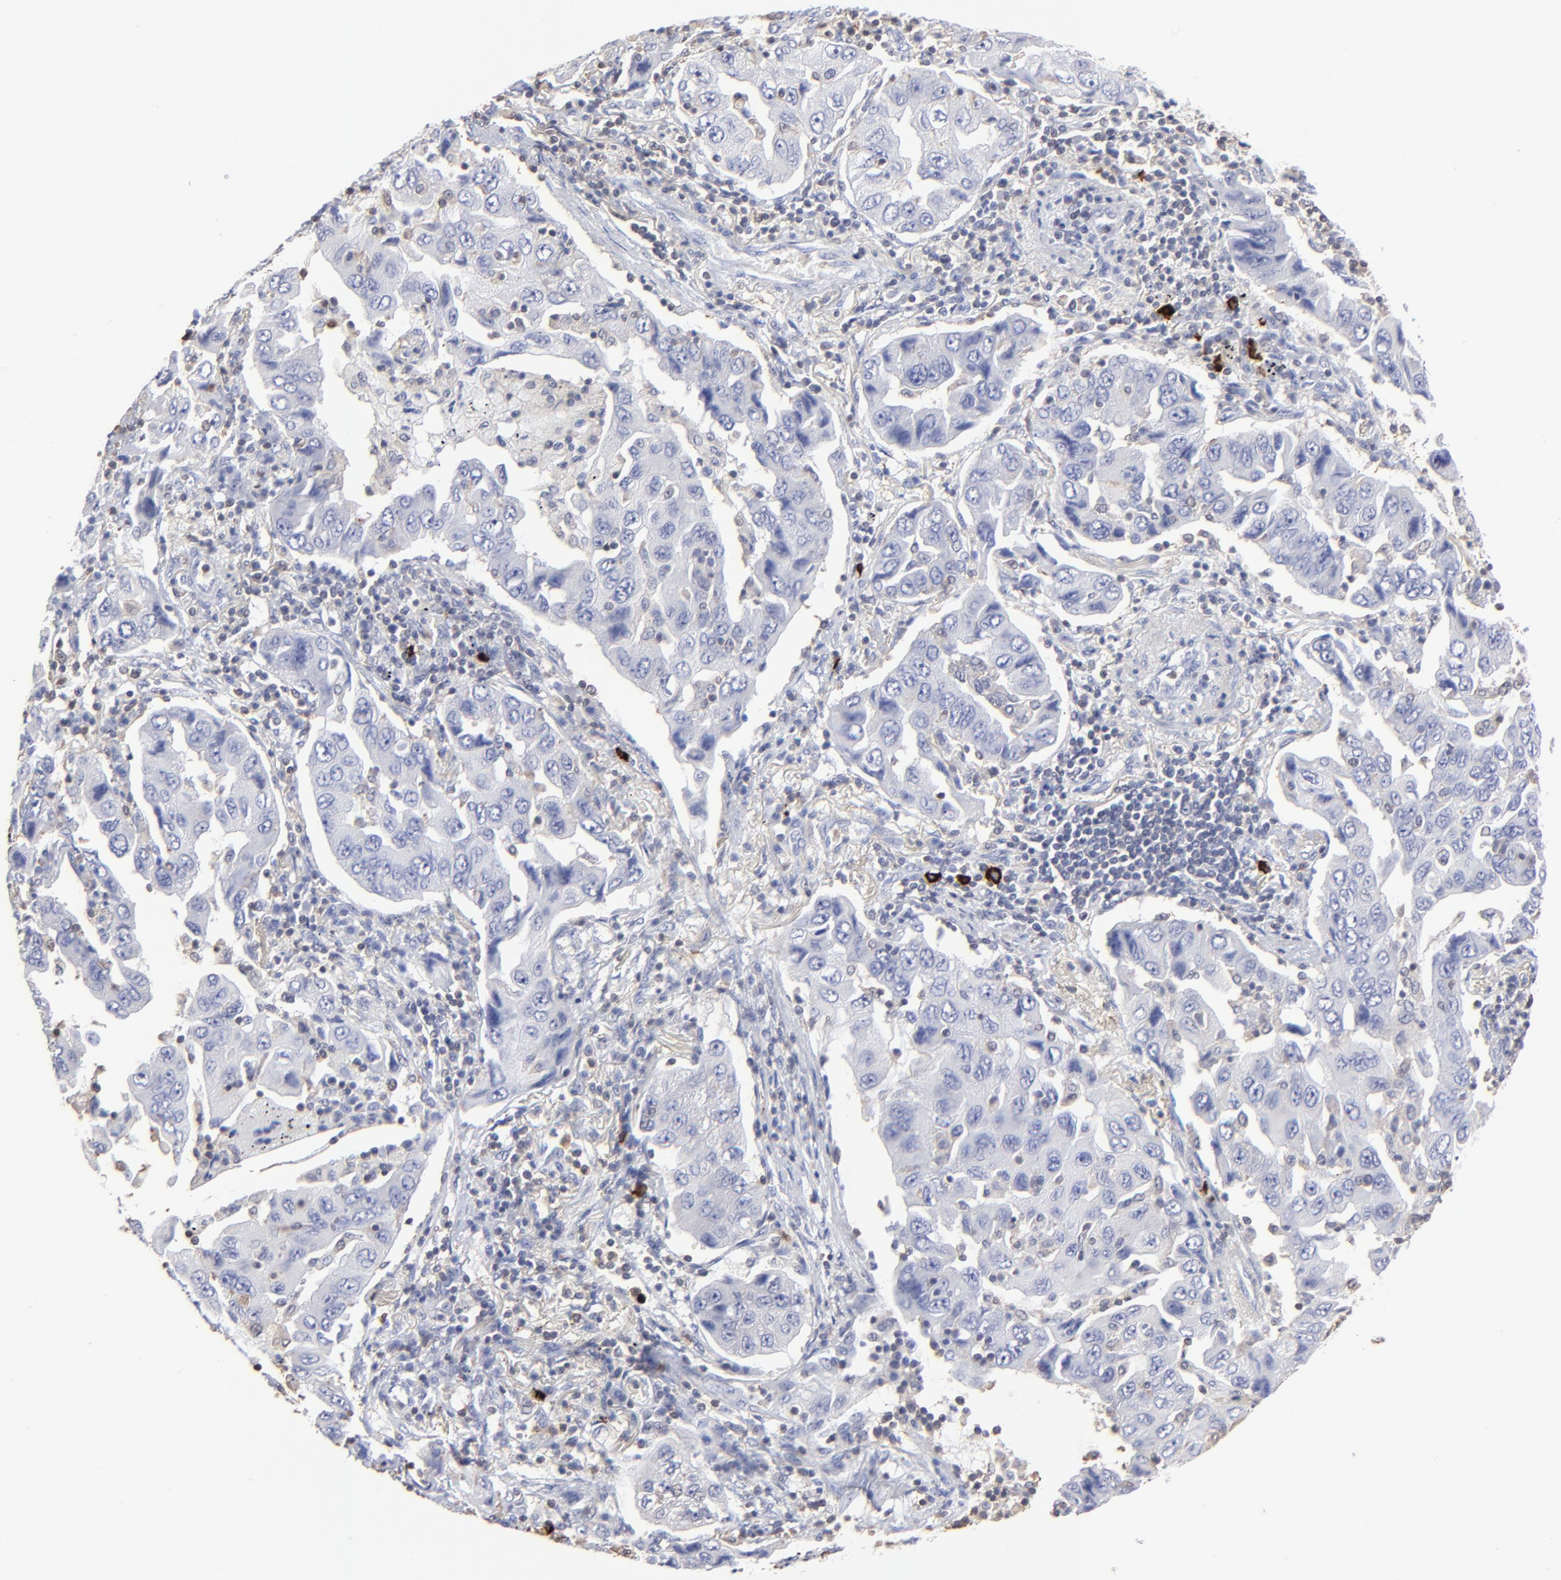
{"staining": {"intensity": "negative", "quantity": "none", "location": "none"}, "tissue": "lung cancer", "cell_type": "Tumor cells", "image_type": "cancer", "snomed": [{"axis": "morphology", "description": "Adenocarcinoma, NOS"}, {"axis": "topography", "description": "Lung"}], "caption": "Tumor cells are negative for protein expression in human lung adenocarcinoma.", "gene": "TBXT", "patient": {"sex": "female", "age": 65}}